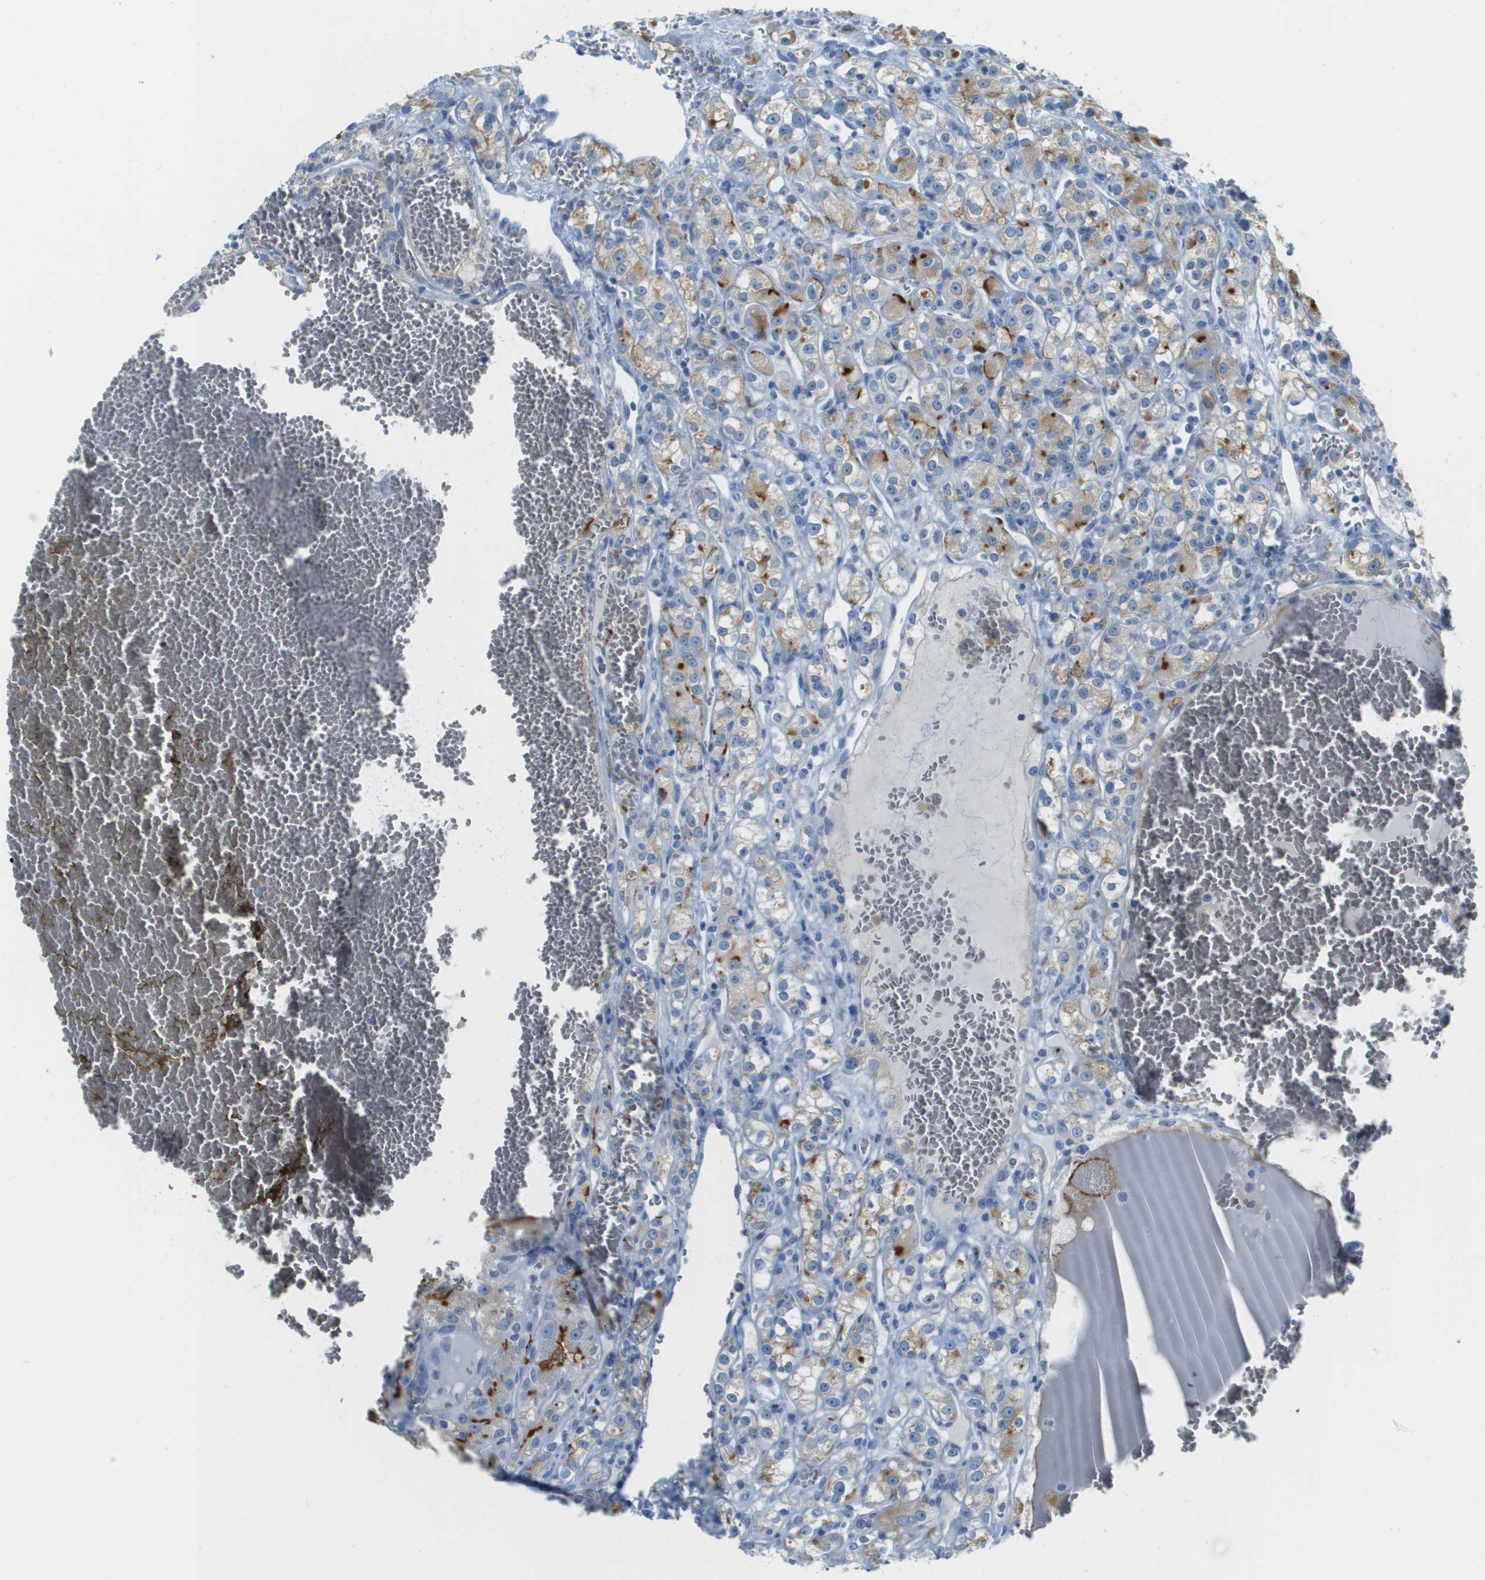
{"staining": {"intensity": "moderate", "quantity": ">75%", "location": "cytoplasmic/membranous"}, "tissue": "renal cancer", "cell_type": "Tumor cells", "image_type": "cancer", "snomed": [{"axis": "morphology", "description": "Normal tissue, NOS"}, {"axis": "morphology", "description": "Adenocarcinoma, NOS"}, {"axis": "topography", "description": "Kidney"}], "caption": "This is a micrograph of immunohistochemistry (IHC) staining of renal adenocarcinoma, which shows moderate expression in the cytoplasmic/membranous of tumor cells.", "gene": "CDHR2", "patient": {"sex": "male", "age": 61}}